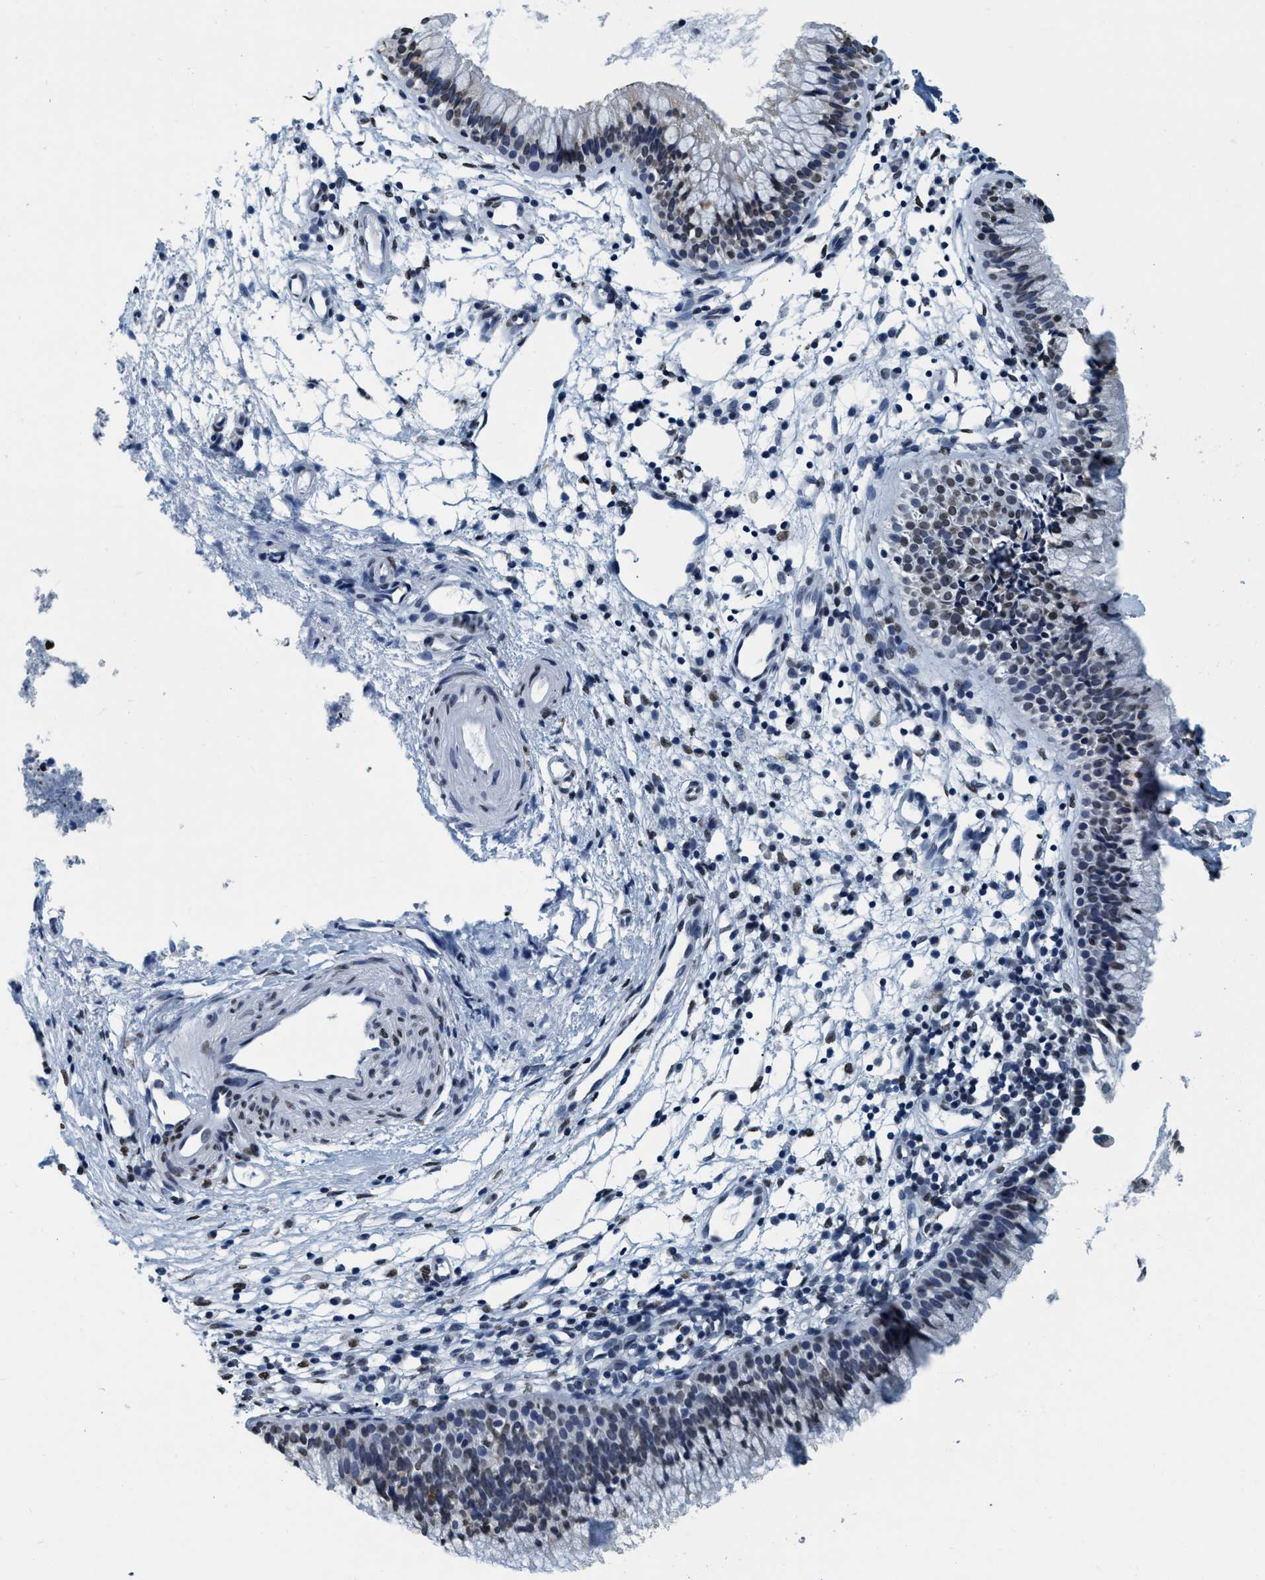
{"staining": {"intensity": "strong", "quantity": "25%-75%", "location": "nuclear"}, "tissue": "nasopharynx", "cell_type": "Respiratory epithelial cells", "image_type": "normal", "snomed": [{"axis": "morphology", "description": "Normal tissue, NOS"}, {"axis": "topography", "description": "Nasopharynx"}], "caption": "Normal nasopharynx exhibits strong nuclear expression in approximately 25%-75% of respiratory epithelial cells (DAB = brown stain, brightfield microscopy at high magnification)..", "gene": "CCNE2", "patient": {"sex": "male", "age": 21}}